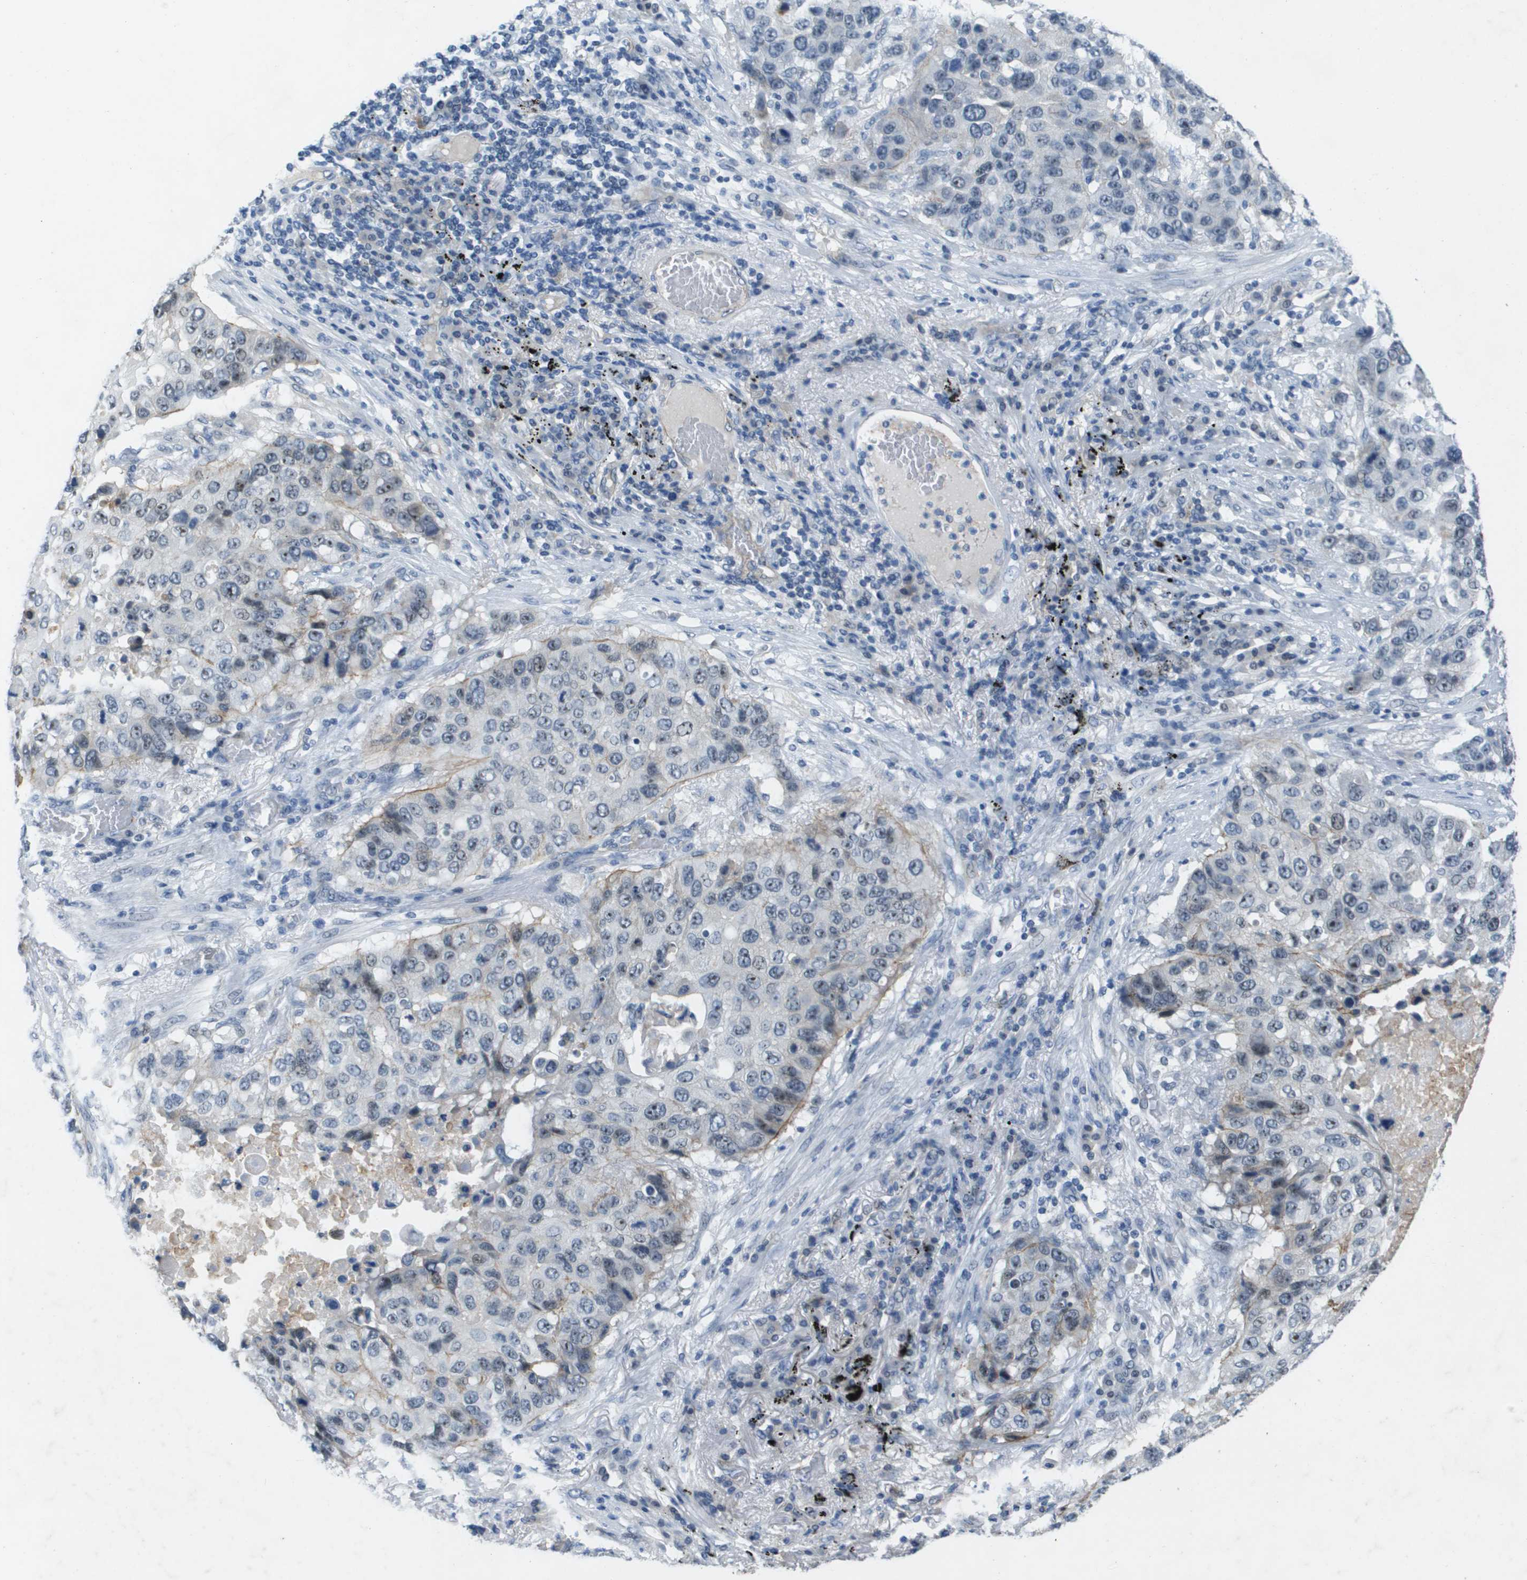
{"staining": {"intensity": "weak", "quantity": "<25%", "location": "cytoplasmic/membranous"}, "tissue": "lung cancer", "cell_type": "Tumor cells", "image_type": "cancer", "snomed": [{"axis": "morphology", "description": "Squamous cell carcinoma, NOS"}, {"axis": "topography", "description": "Lung"}], "caption": "Immunohistochemistry micrograph of neoplastic tissue: lung cancer (squamous cell carcinoma) stained with DAB demonstrates no significant protein positivity in tumor cells.", "gene": "ITGA6", "patient": {"sex": "male", "age": 57}}